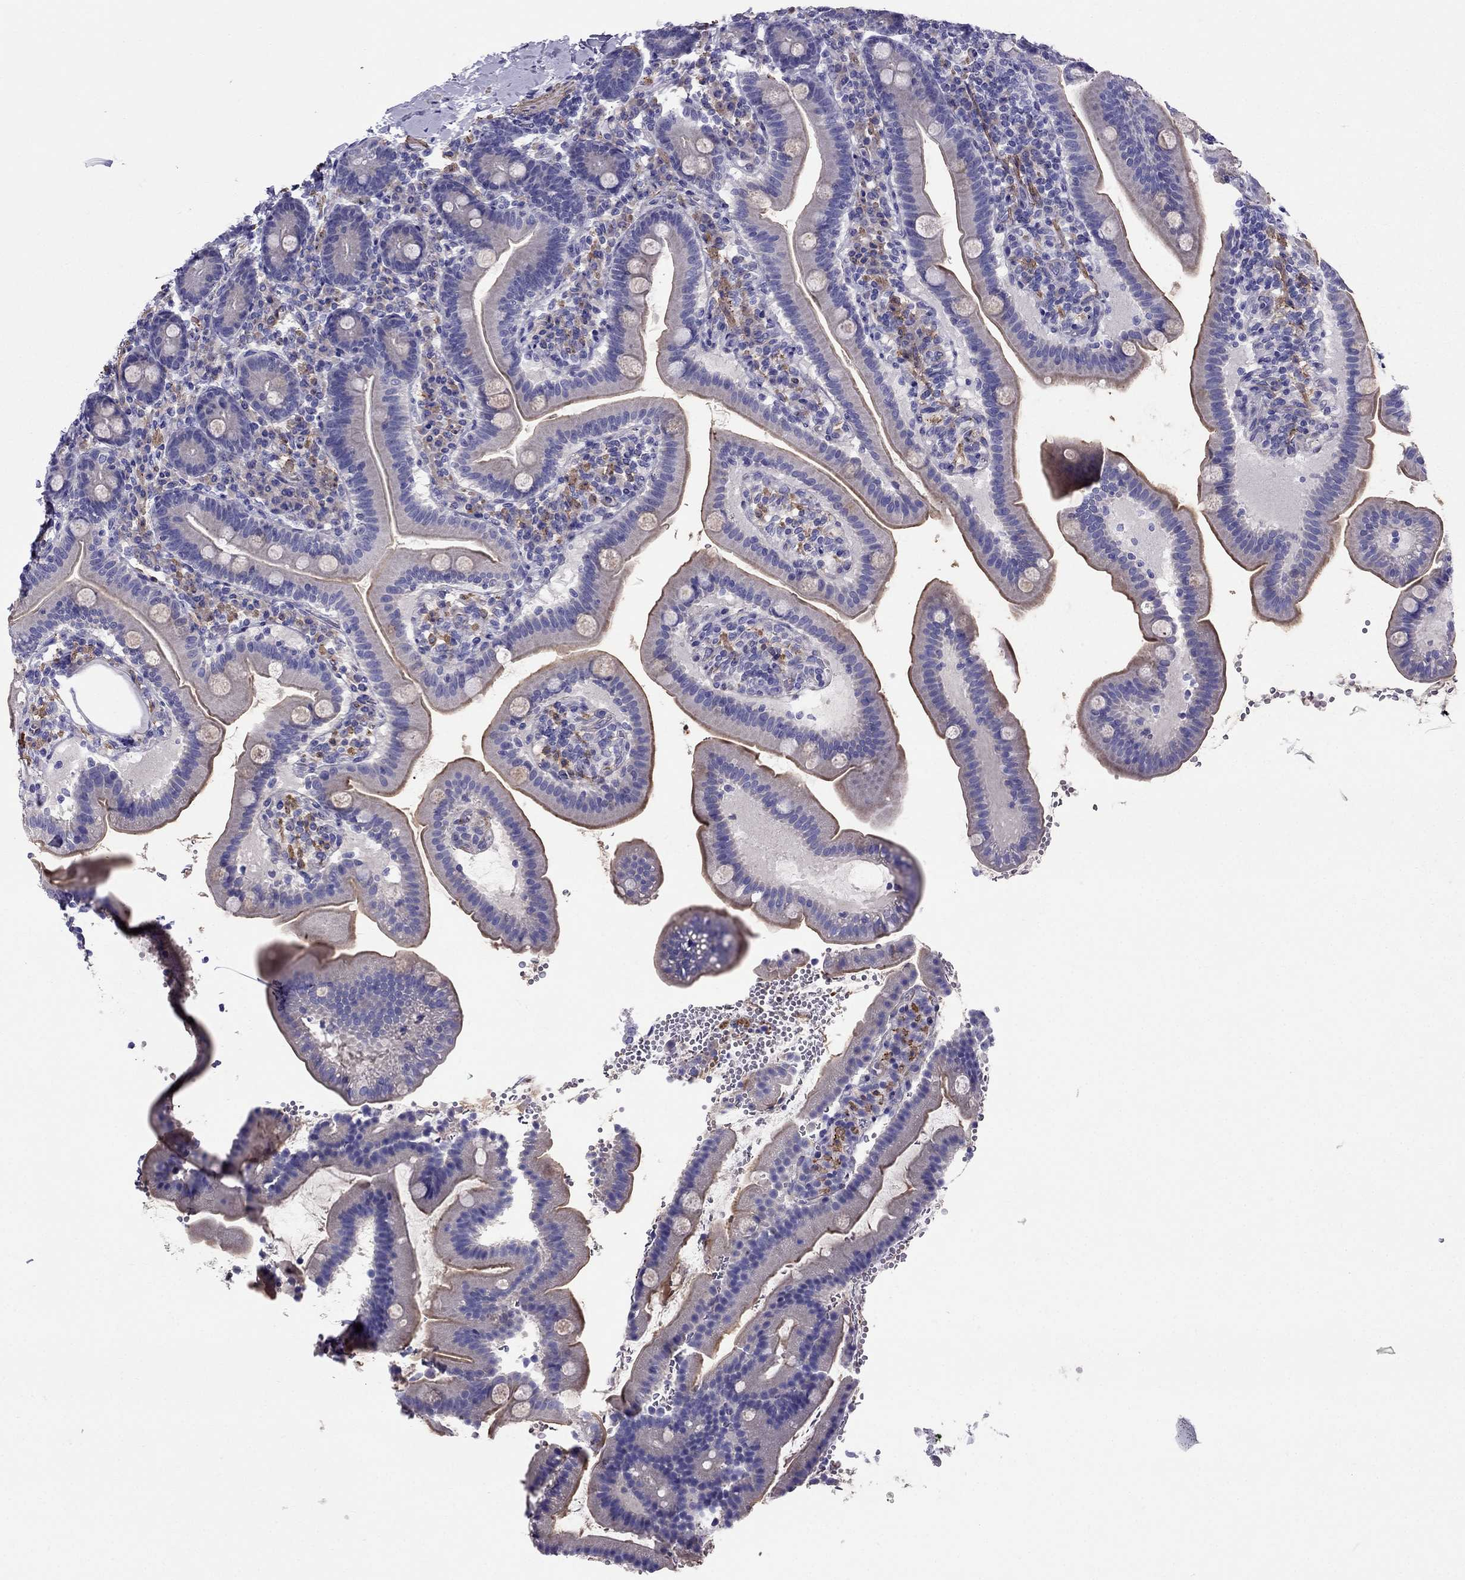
{"staining": {"intensity": "moderate", "quantity": "<25%", "location": "cytoplasmic/membranous"}, "tissue": "small intestine", "cell_type": "Glandular cells", "image_type": "normal", "snomed": [{"axis": "morphology", "description": "Normal tissue, NOS"}, {"axis": "topography", "description": "Small intestine"}], "caption": "Immunohistochemical staining of benign small intestine reveals moderate cytoplasmic/membranous protein positivity in about <25% of glandular cells.", "gene": "GPR50", "patient": {"sex": "male", "age": 66}}